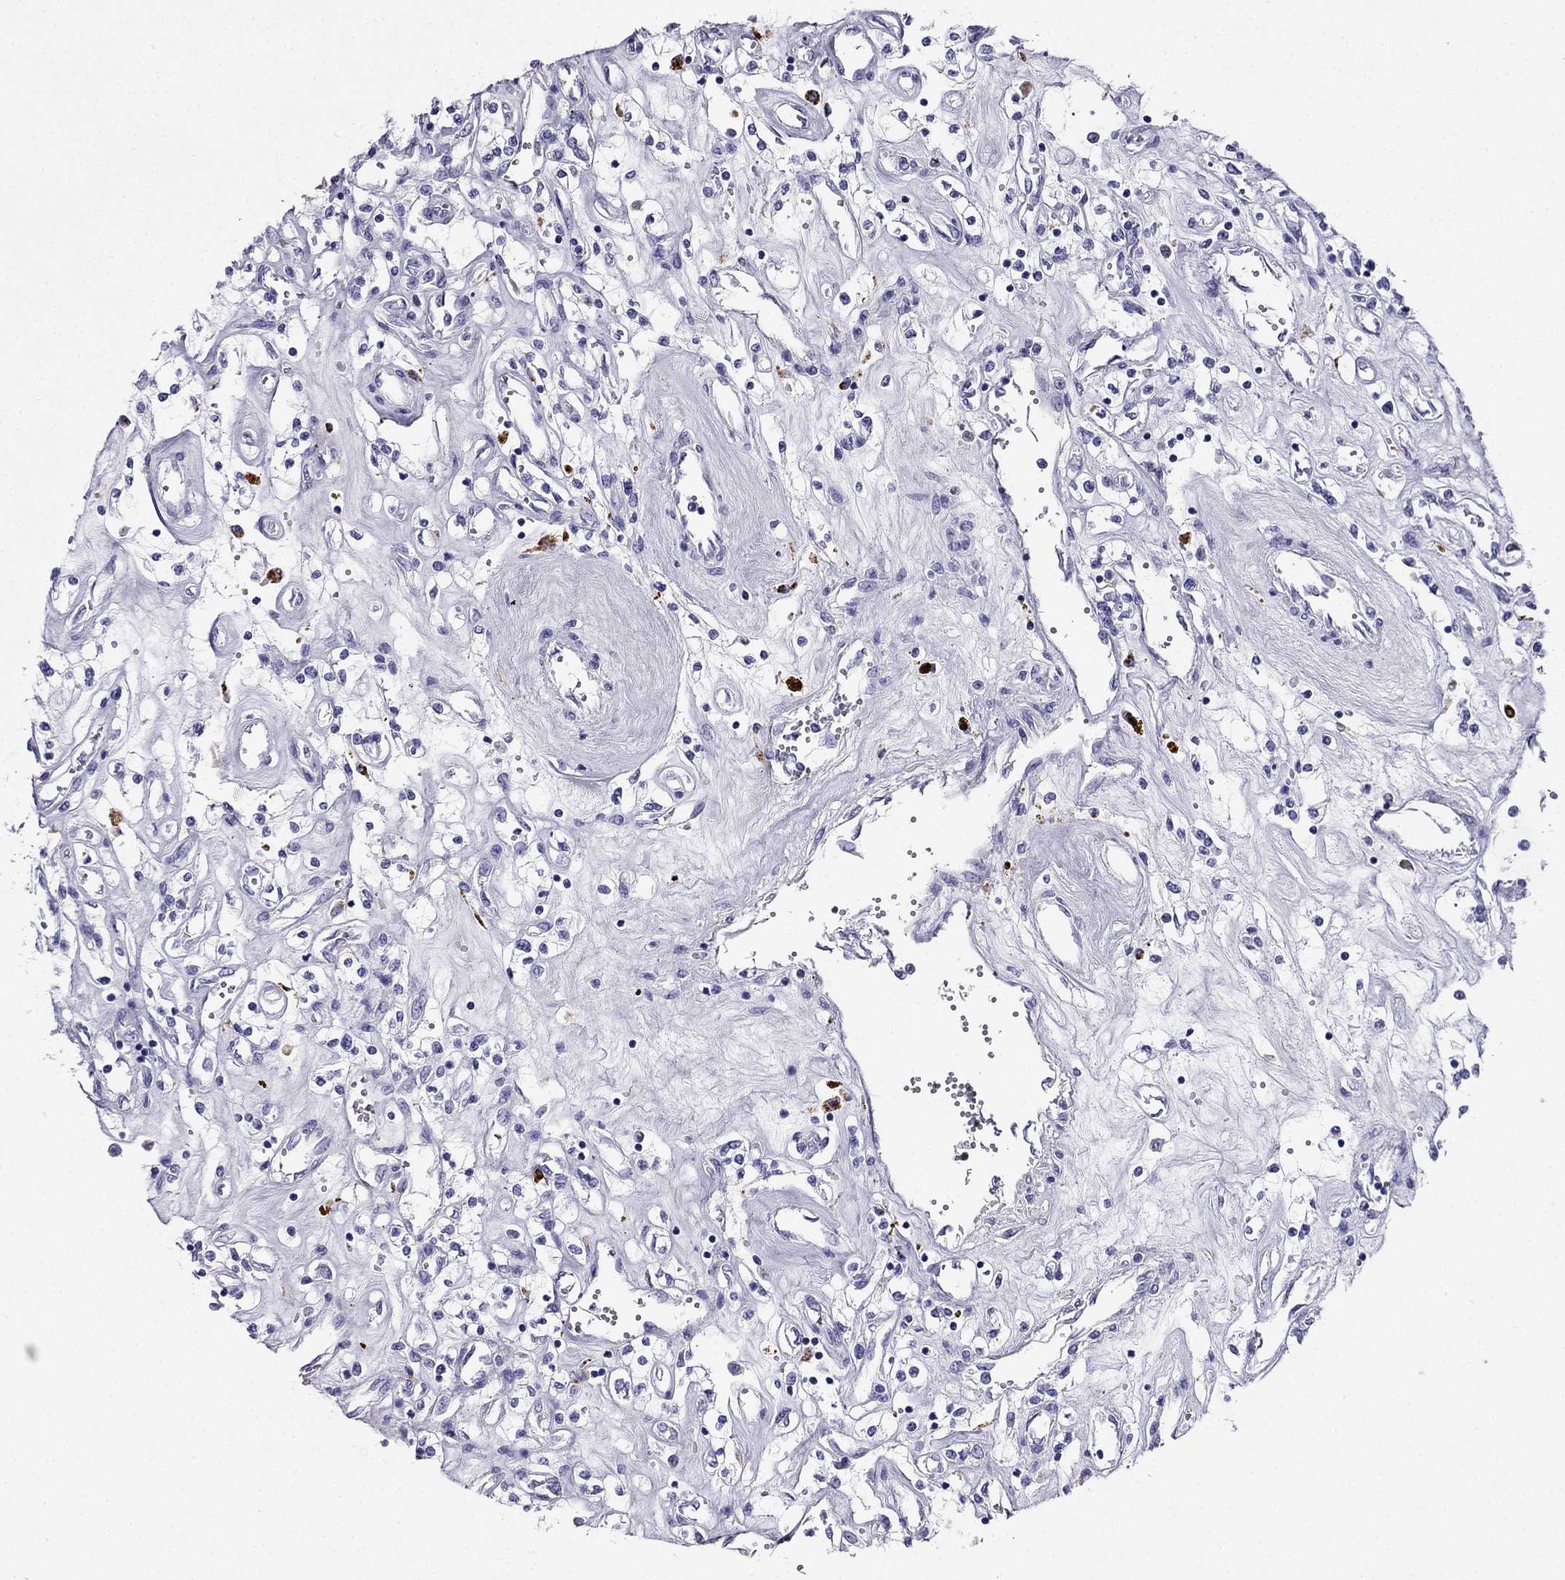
{"staining": {"intensity": "negative", "quantity": "none", "location": "none"}, "tissue": "renal cancer", "cell_type": "Tumor cells", "image_type": "cancer", "snomed": [{"axis": "morphology", "description": "Adenocarcinoma, NOS"}, {"axis": "topography", "description": "Kidney"}], "caption": "This is an immunohistochemistry image of renal cancer (adenocarcinoma). There is no positivity in tumor cells.", "gene": "PTH", "patient": {"sex": "female", "age": 59}}